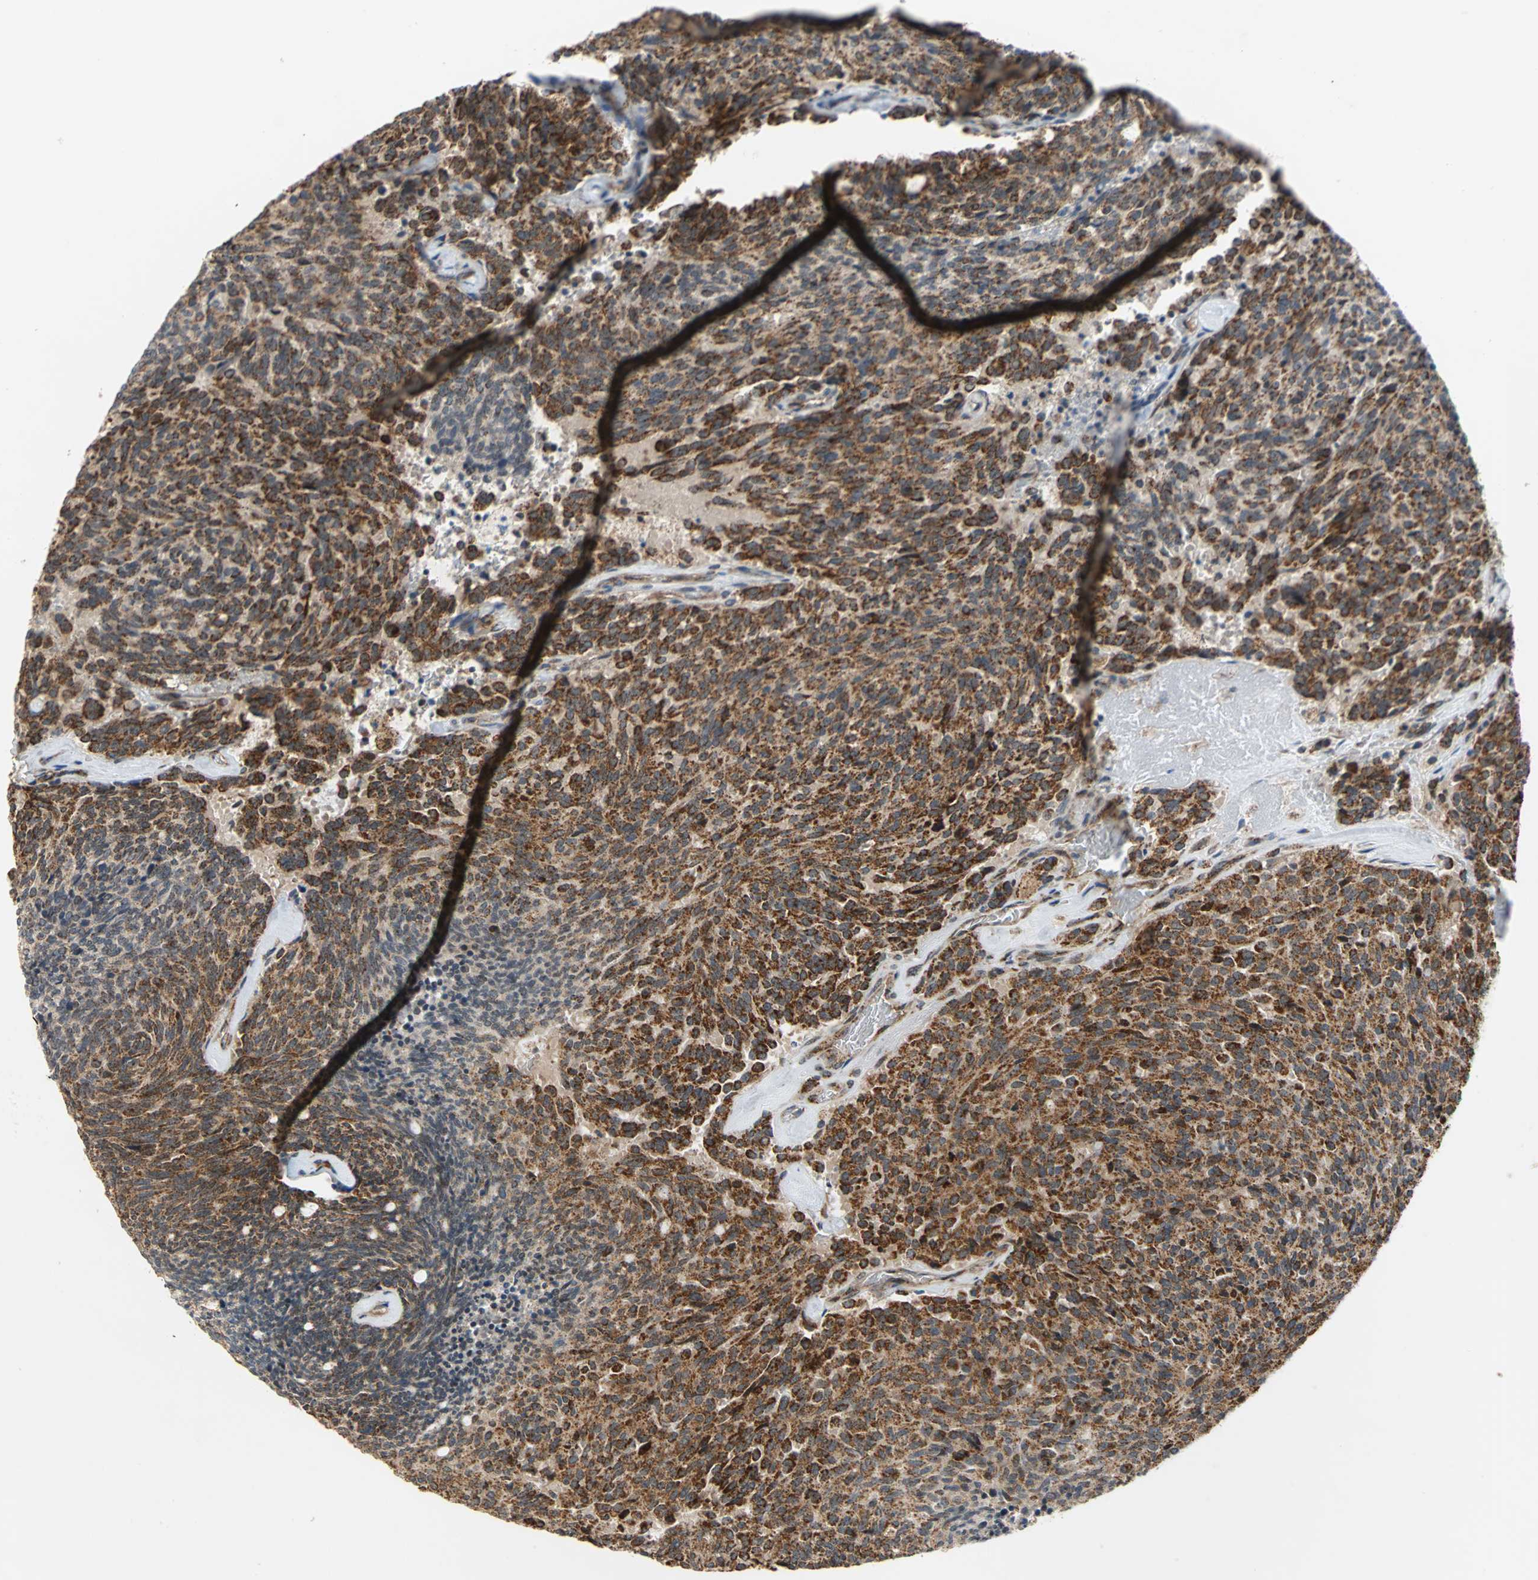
{"staining": {"intensity": "strong", "quantity": ">75%", "location": "cytoplasmic/membranous"}, "tissue": "carcinoid", "cell_type": "Tumor cells", "image_type": "cancer", "snomed": [{"axis": "morphology", "description": "Carcinoid, malignant, NOS"}, {"axis": "topography", "description": "Pancreas"}], "caption": "Protein staining of malignant carcinoid tissue displays strong cytoplasmic/membranous staining in about >75% of tumor cells.", "gene": "MRPS22", "patient": {"sex": "female", "age": 54}}